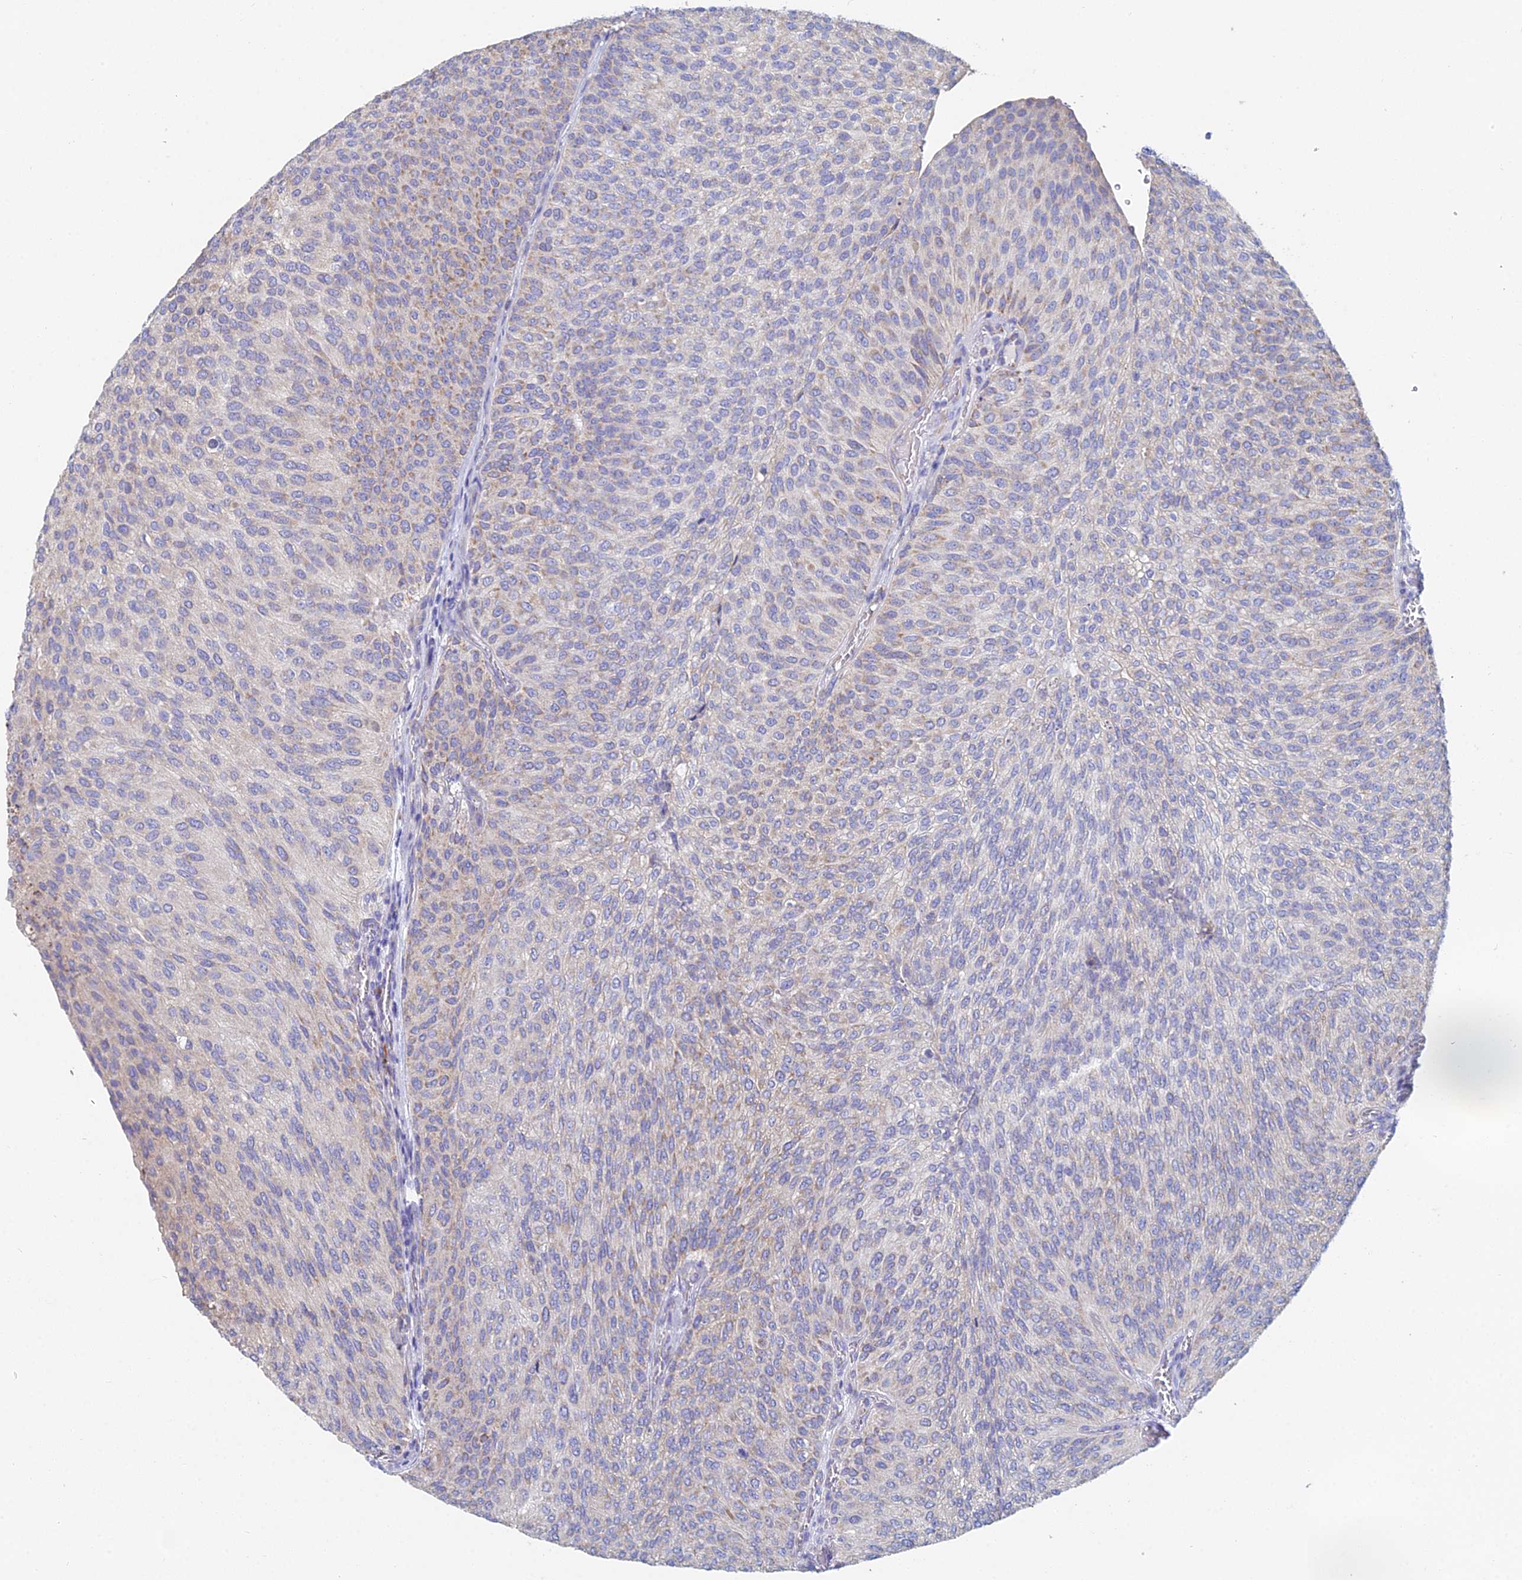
{"staining": {"intensity": "weak", "quantity": "25%-75%", "location": "cytoplasmic/membranous"}, "tissue": "urothelial cancer", "cell_type": "Tumor cells", "image_type": "cancer", "snomed": [{"axis": "morphology", "description": "Urothelial carcinoma, High grade"}, {"axis": "topography", "description": "Urinary bladder"}], "caption": "Urothelial carcinoma (high-grade) tissue displays weak cytoplasmic/membranous expression in approximately 25%-75% of tumor cells, visualized by immunohistochemistry. The staining was performed using DAB to visualize the protein expression in brown, while the nuclei were stained in blue with hematoxylin (Magnification: 20x).", "gene": "CRACR2B", "patient": {"sex": "female", "age": 79}}